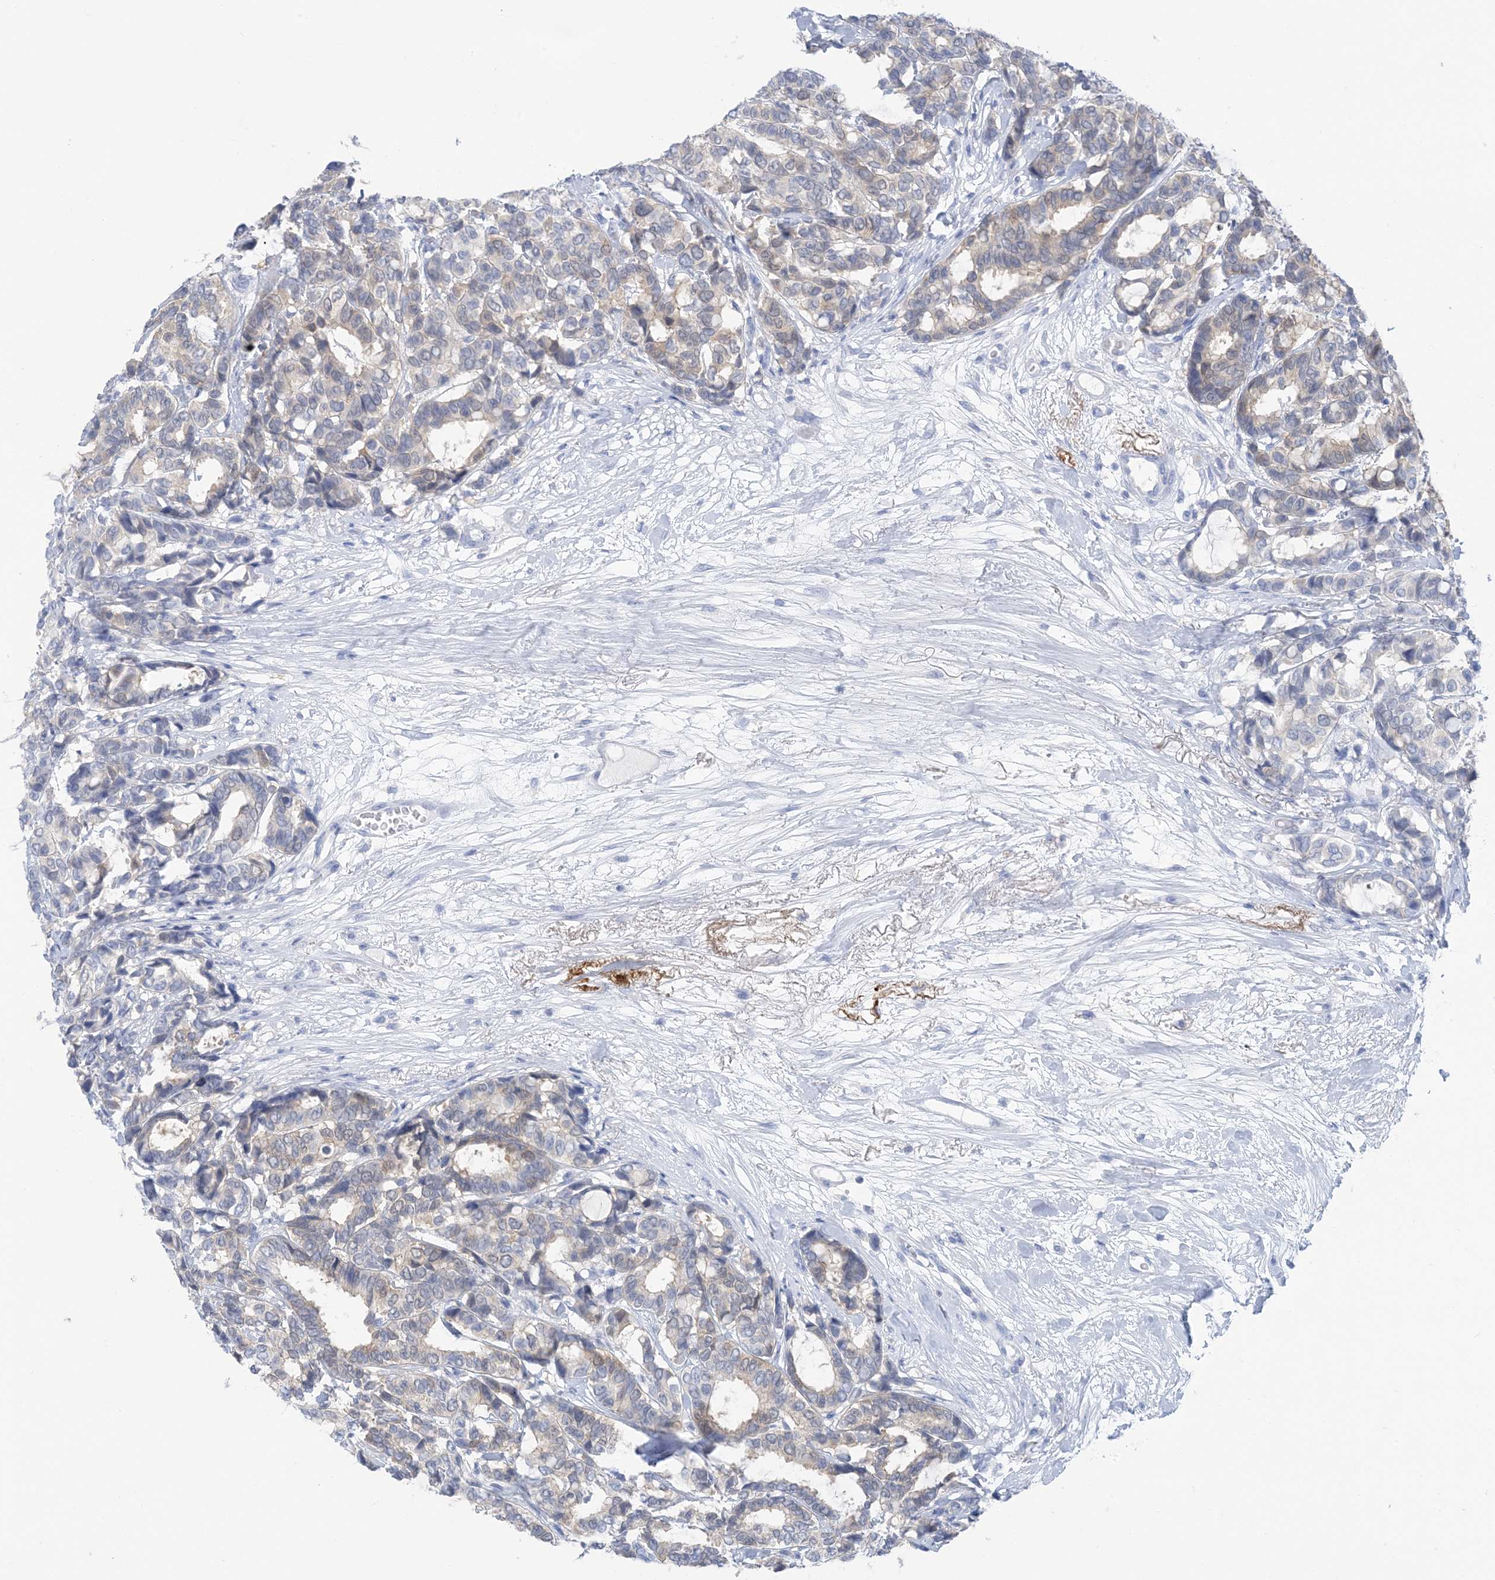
{"staining": {"intensity": "weak", "quantity": "25%-75%", "location": "cytoplasmic/membranous"}, "tissue": "breast cancer", "cell_type": "Tumor cells", "image_type": "cancer", "snomed": [{"axis": "morphology", "description": "Duct carcinoma"}, {"axis": "topography", "description": "Breast"}], "caption": "Brown immunohistochemical staining in human infiltrating ductal carcinoma (breast) reveals weak cytoplasmic/membranous staining in about 25%-75% of tumor cells.", "gene": "SH3YL1", "patient": {"sex": "female", "age": 87}}